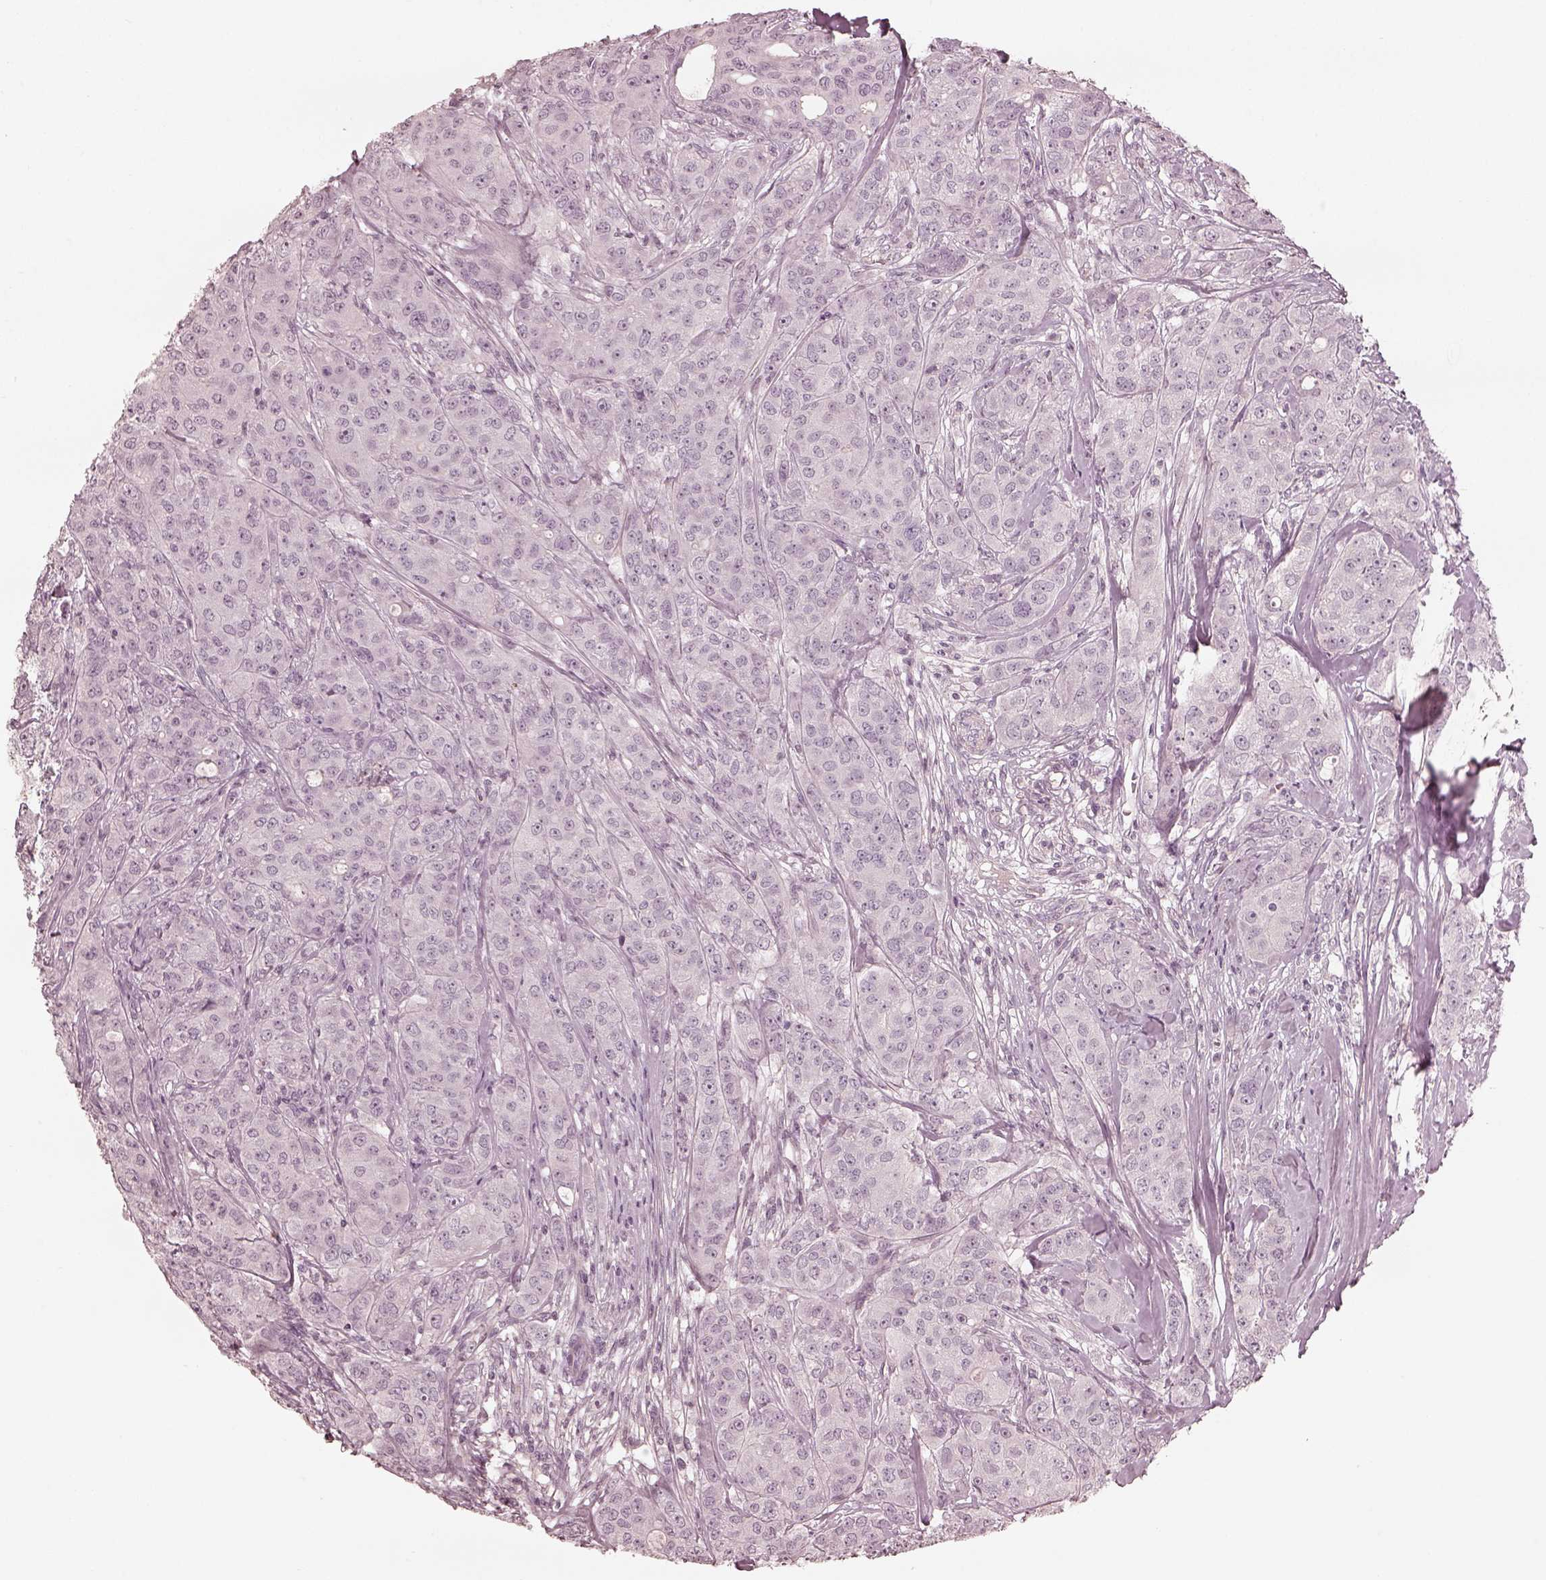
{"staining": {"intensity": "negative", "quantity": "none", "location": "none"}, "tissue": "breast cancer", "cell_type": "Tumor cells", "image_type": "cancer", "snomed": [{"axis": "morphology", "description": "Duct carcinoma"}, {"axis": "topography", "description": "Breast"}], "caption": "DAB immunohistochemical staining of breast cancer (intraductal carcinoma) reveals no significant expression in tumor cells.", "gene": "ADRB3", "patient": {"sex": "female", "age": 43}}